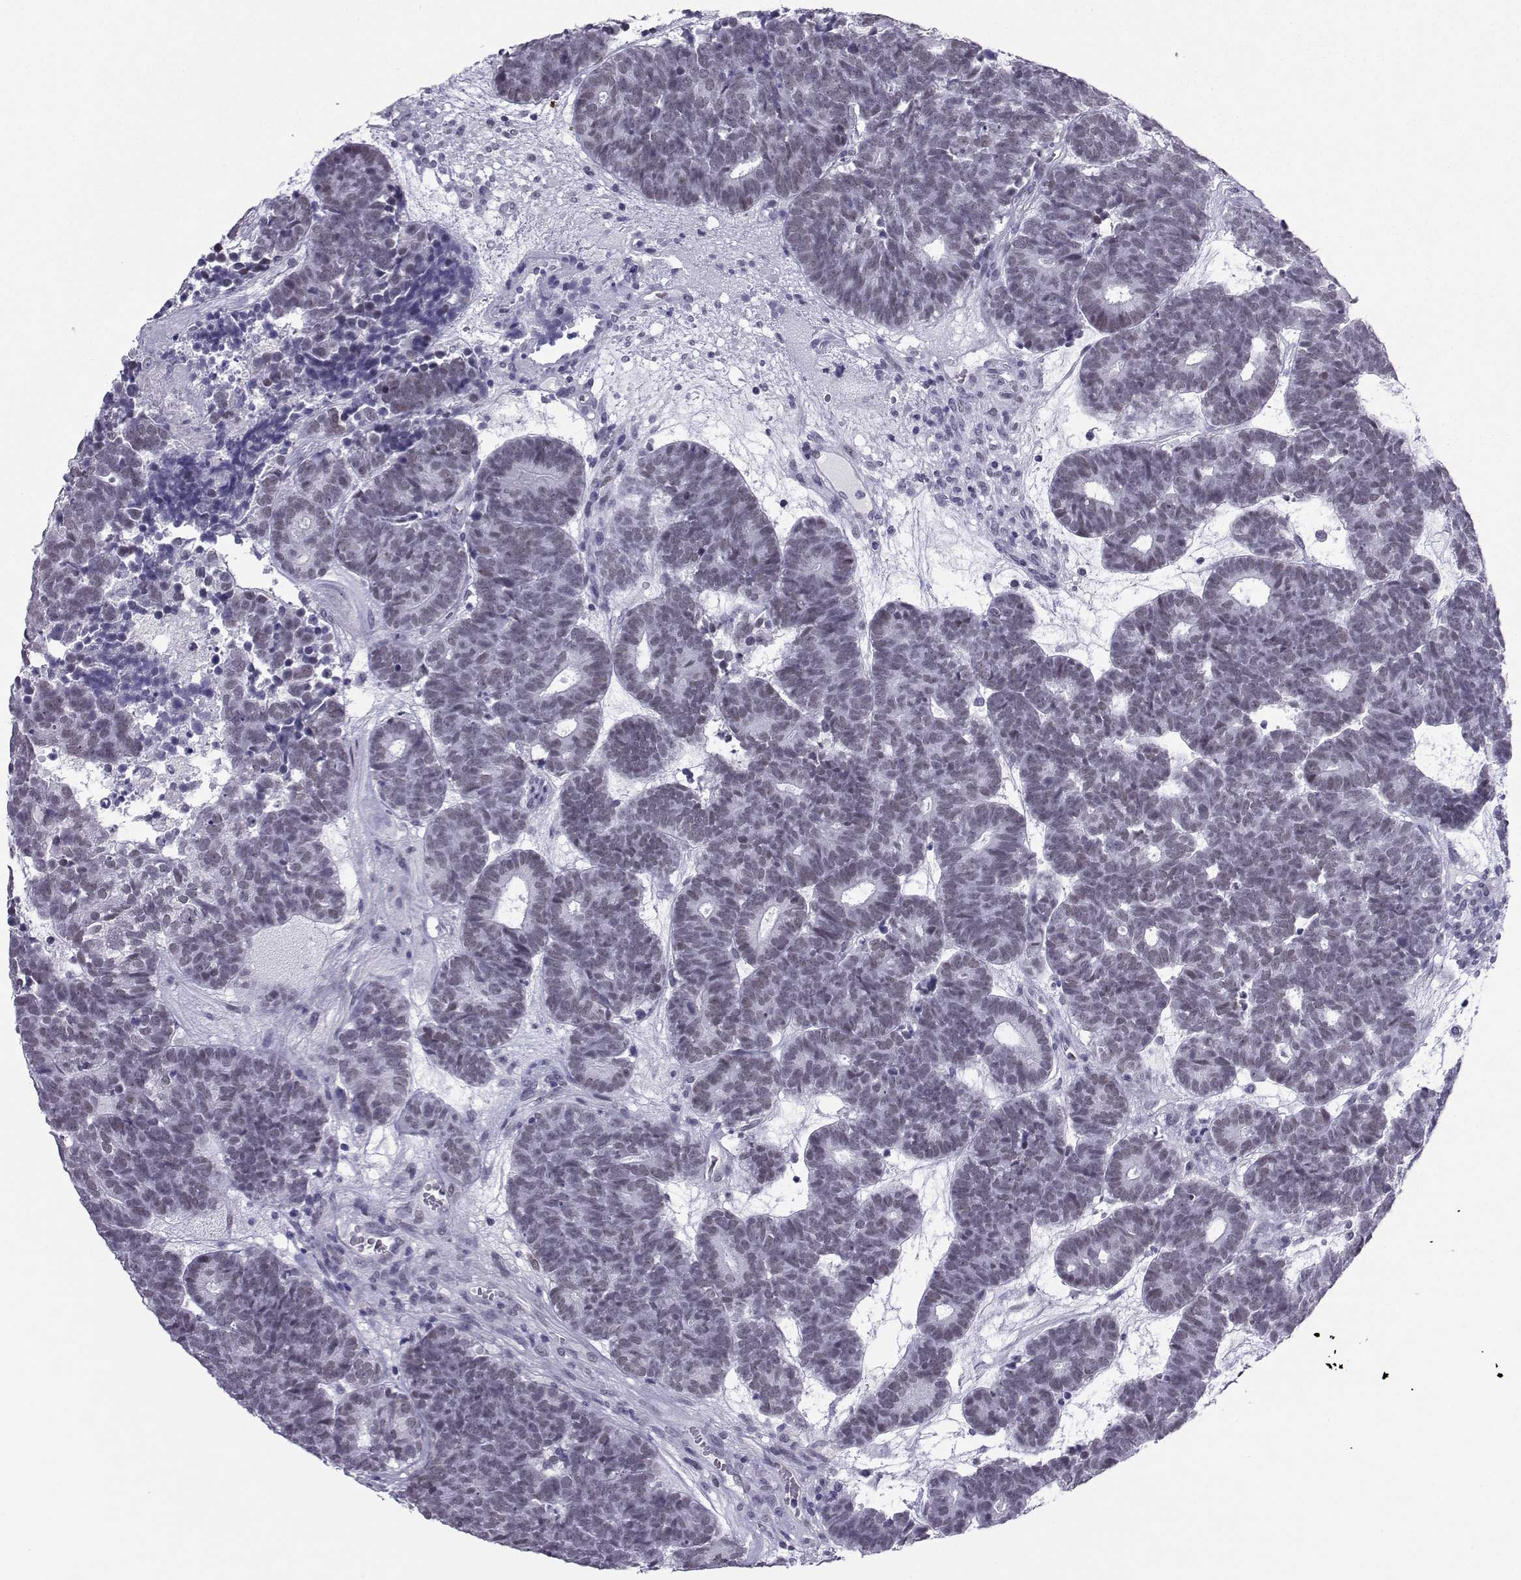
{"staining": {"intensity": "negative", "quantity": "none", "location": "none"}, "tissue": "head and neck cancer", "cell_type": "Tumor cells", "image_type": "cancer", "snomed": [{"axis": "morphology", "description": "Adenocarcinoma, NOS"}, {"axis": "topography", "description": "Head-Neck"}], "caption": "Adenocarcinoma (head and neck) was stained to show a protein in brown. There is no significant staining in tumor cells.", "gene": "LORICRIN", "patient": {"sex": "female", "age": 81}}